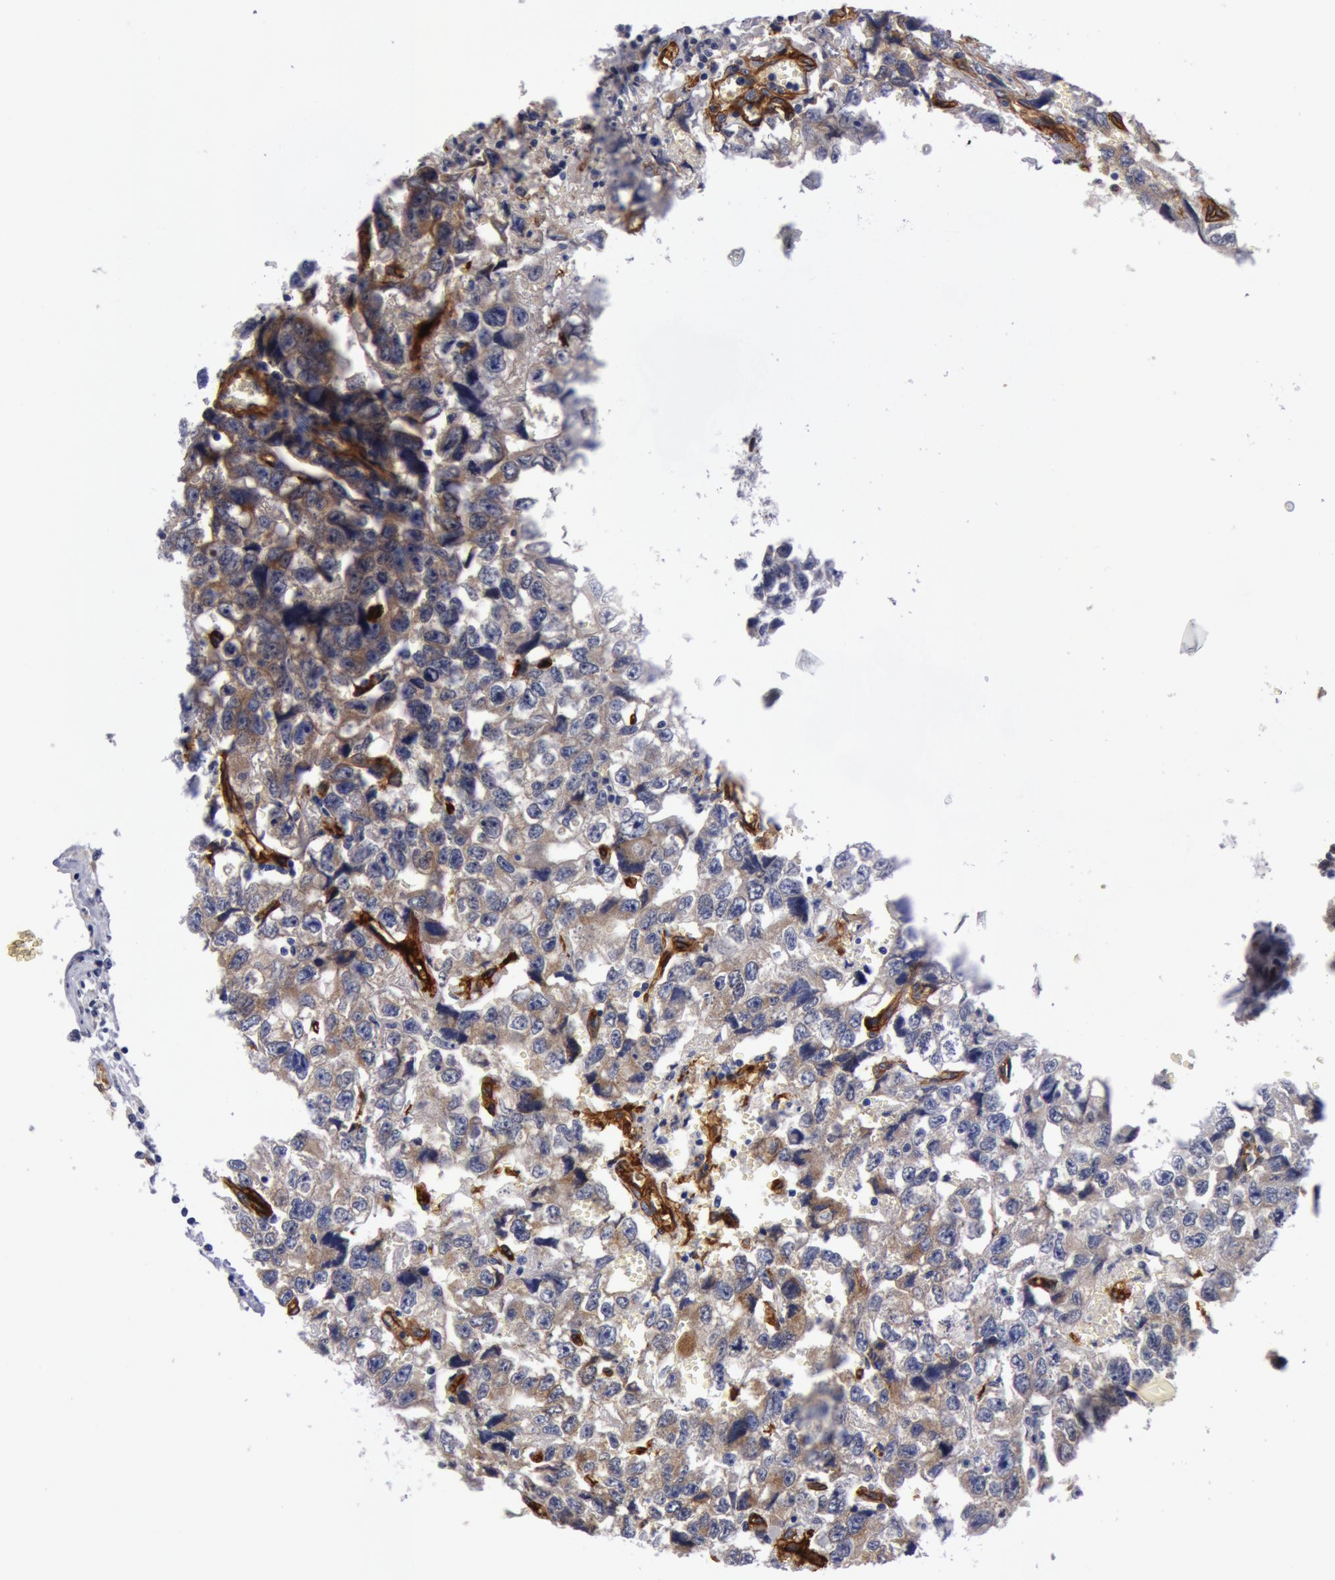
{"staining": {"intensity": "weak", "quantity": ">75%", "location": "cytoplasmic/membranous"}, "tissue": "testis cancer", "cell_type": "Tumor cells", "image_type": "cancer", "snomed": [{"axis": "morphology", "description": "Carcinoma, Embryonal, NOS"}, {"axis": "topography", "description": "Testis"}], "caption": "Immunohistochemical staining of human testis cancer demonstrates low levels of weak cytoplasmic/membranous staining in about >75% of tumor cells.", "gene": "IL23A", "patient": {"sex": "male", "age": 31}}